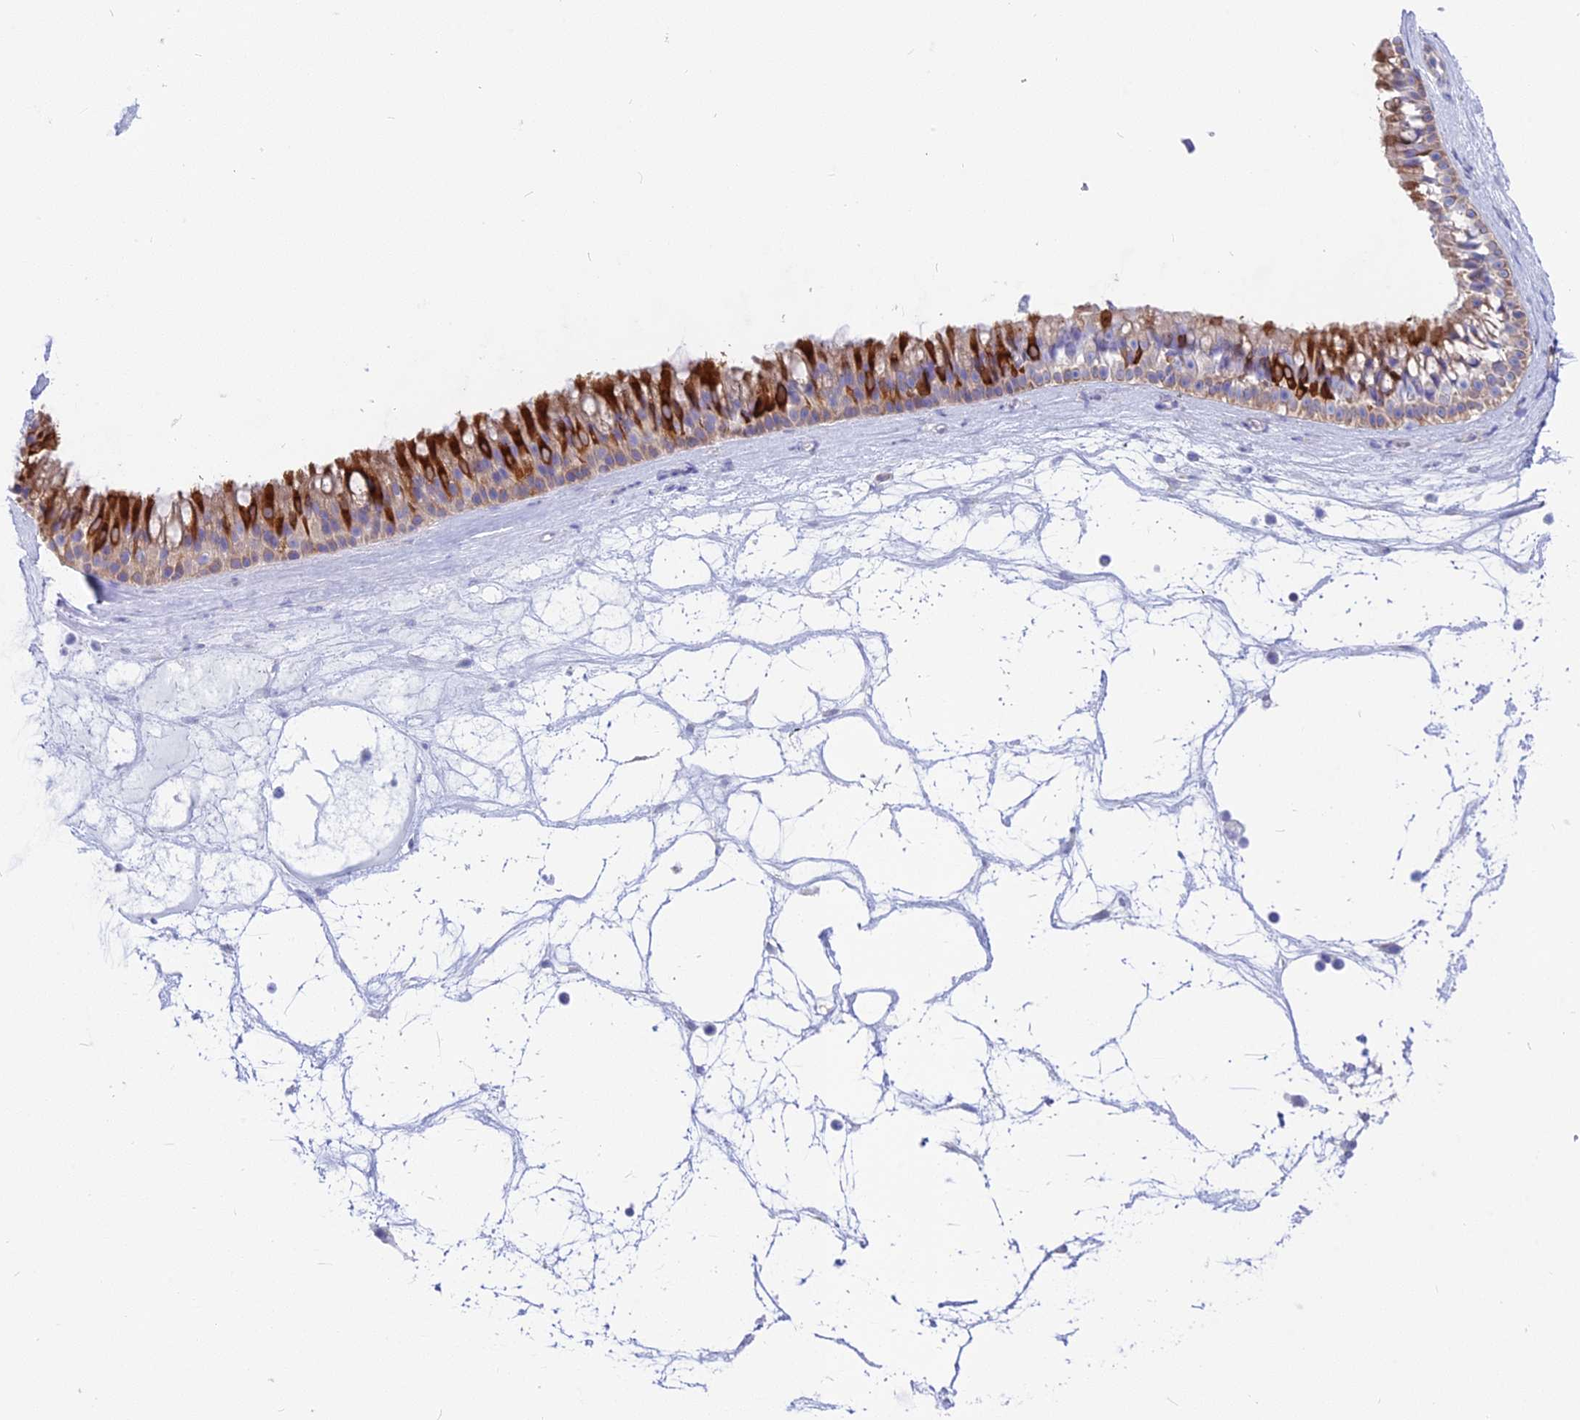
{"staining": {"intensity": "strong", "quantity": "25%-75%", "location": "cytoplasmic/membranous"}, "tissue": "nasopharynx", "cell_type": "Respiratory epithelial cells", "image_type": "normal", "snomed": [{"axis": "morphology", "description": "Normal tissue, NOS"}, {"axis": "topography", "description": "Nasopharynx"}], "caption": "Nasopharynx stained with a brown dye exhibits strong cytoplasmic/membranous positive staining in about 25%-75% of respiratory epithelial cells.", "gene": "LZTFL1", "patient": {"sex": "male", "age": 64}}